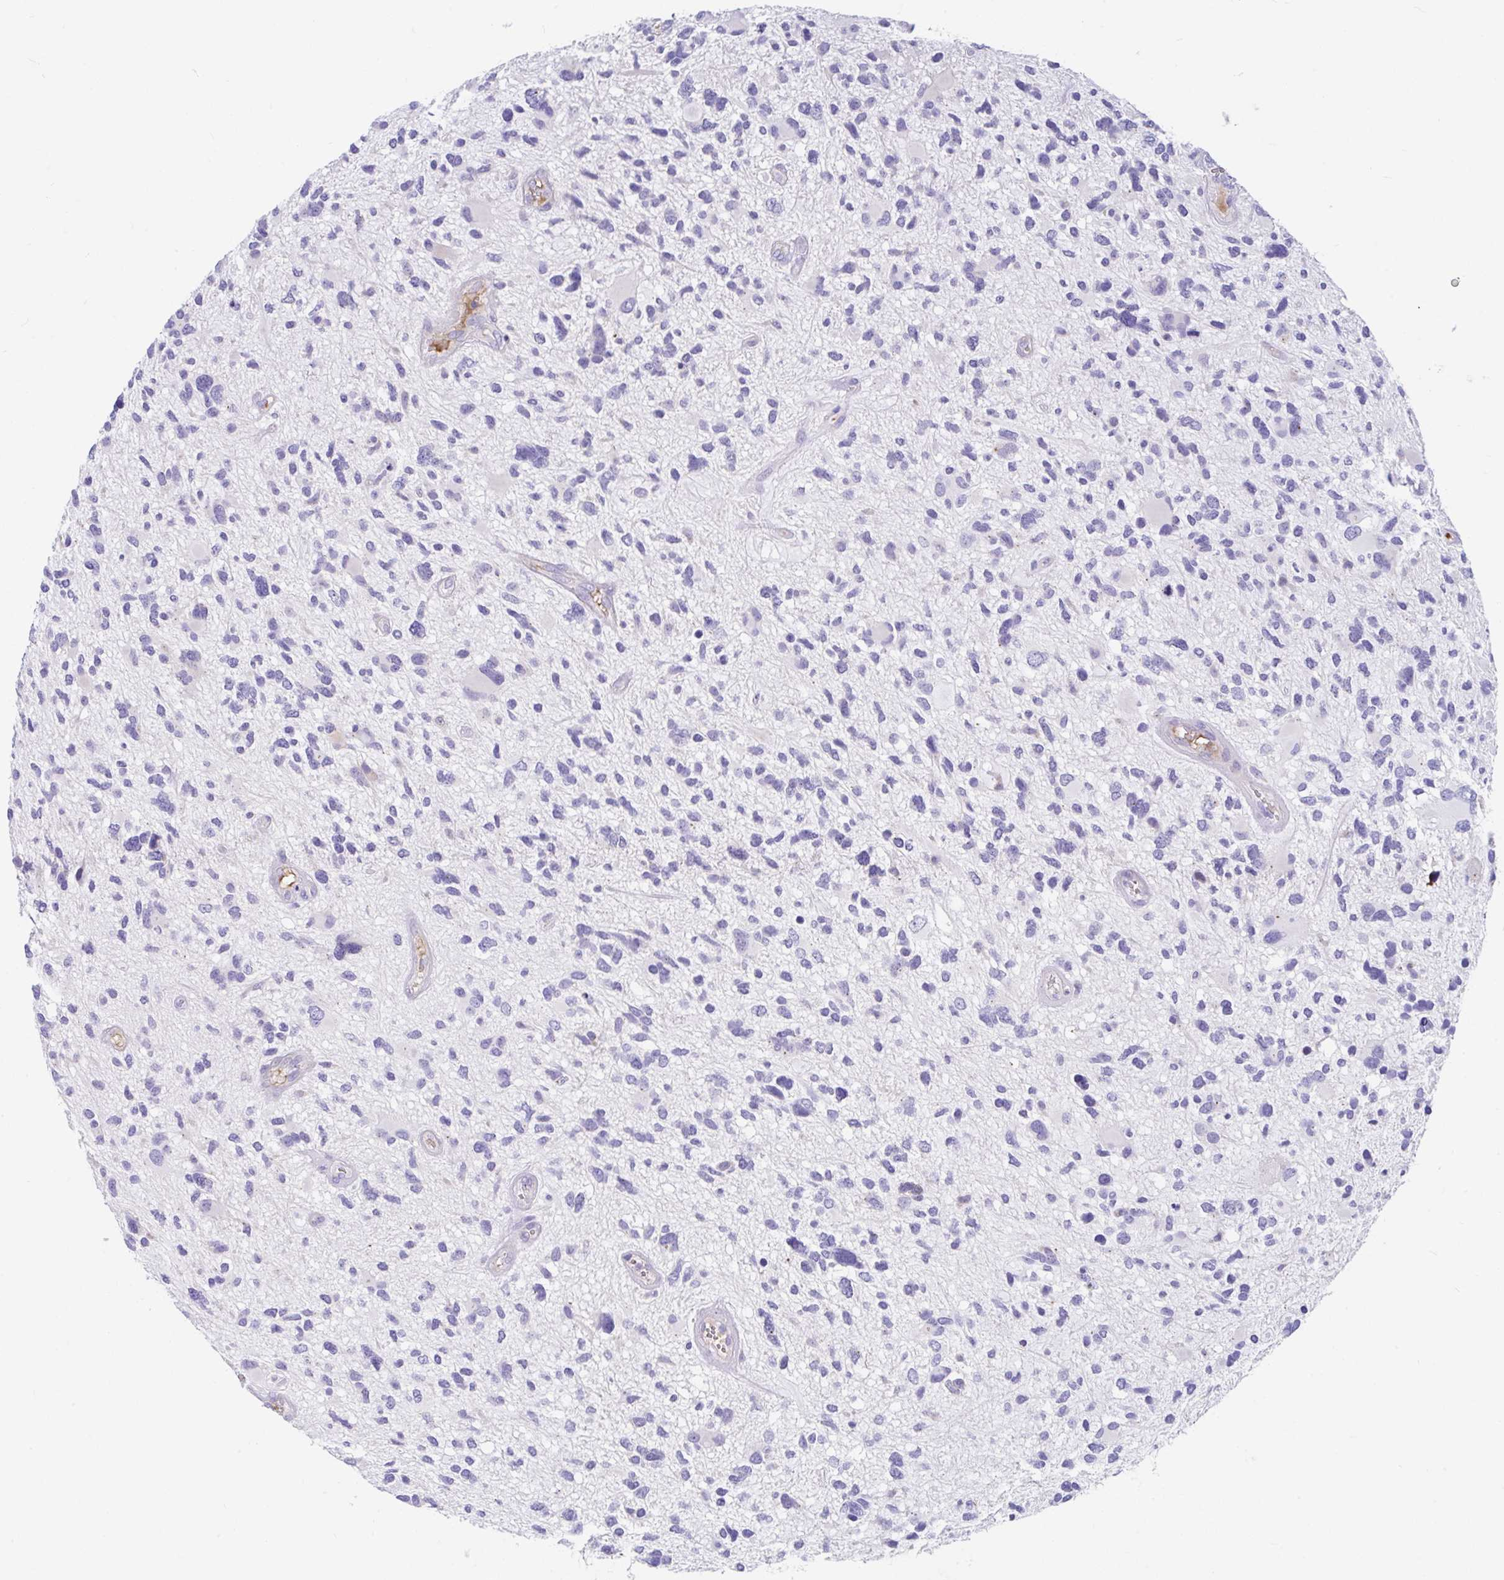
{"staining": {"intensity": "negative", "quantity": "none", "location": "none"}, "tissue": "glioma", "cell_type": "Tumor cells", "image_type": "cancer", "snomed": [{"axis": "morphology", "description": "Glioma, malignant, High grade"}, {"axis": "topography", "description": "Brain"}], "caption": "An IHC photomicrograph of high-grade glioma (malignant) is shown. There is no staining in tumor cells of high-grade glioma (malignant).", "gene": "CCSAP", "patient": {"sex": "female", "age": 11}}